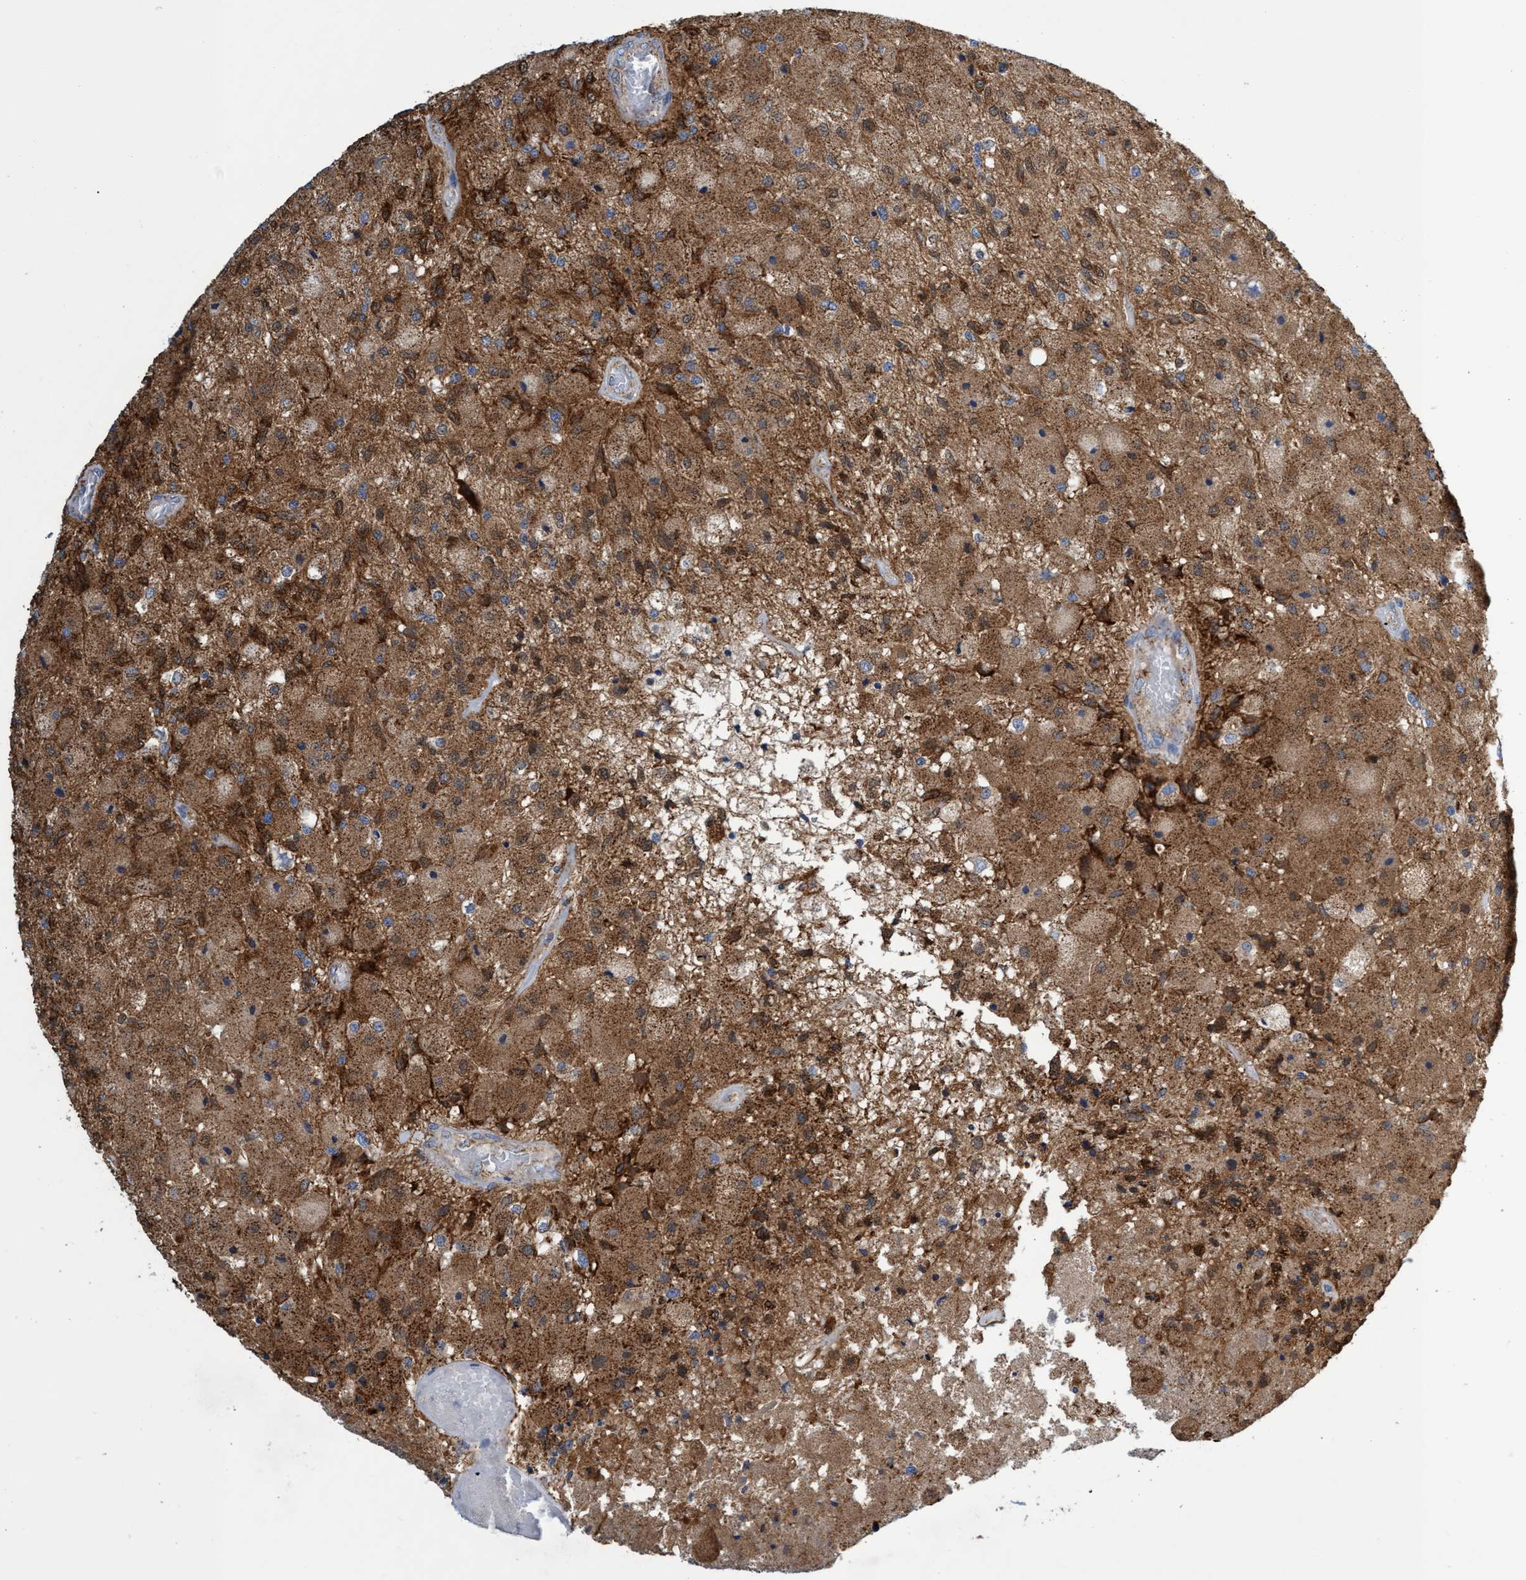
{"staining": {"intensity": "moderate", "quantity": ">75%", "location": "cytoplasmic/membranous"}, "tissue": "glioma", "cell_type": "Tumor cells", "image_type": "cancer", "snomed": [{"axis": "morphology", "description": "Normal tissue, NOS"}, {"axis": "morphology", "description": "Glioma, malignant, High grade"}, {"axis": "topography", "description": "Cerebral cortex"}], "caption": "Human glioma stained with a brown dye demonstrates moderate cytoplasmic/membranous positive expression in about >75% of tumor cells.", "gene": "CRYZ", "patient": {"sex": "male", "age": 77}}